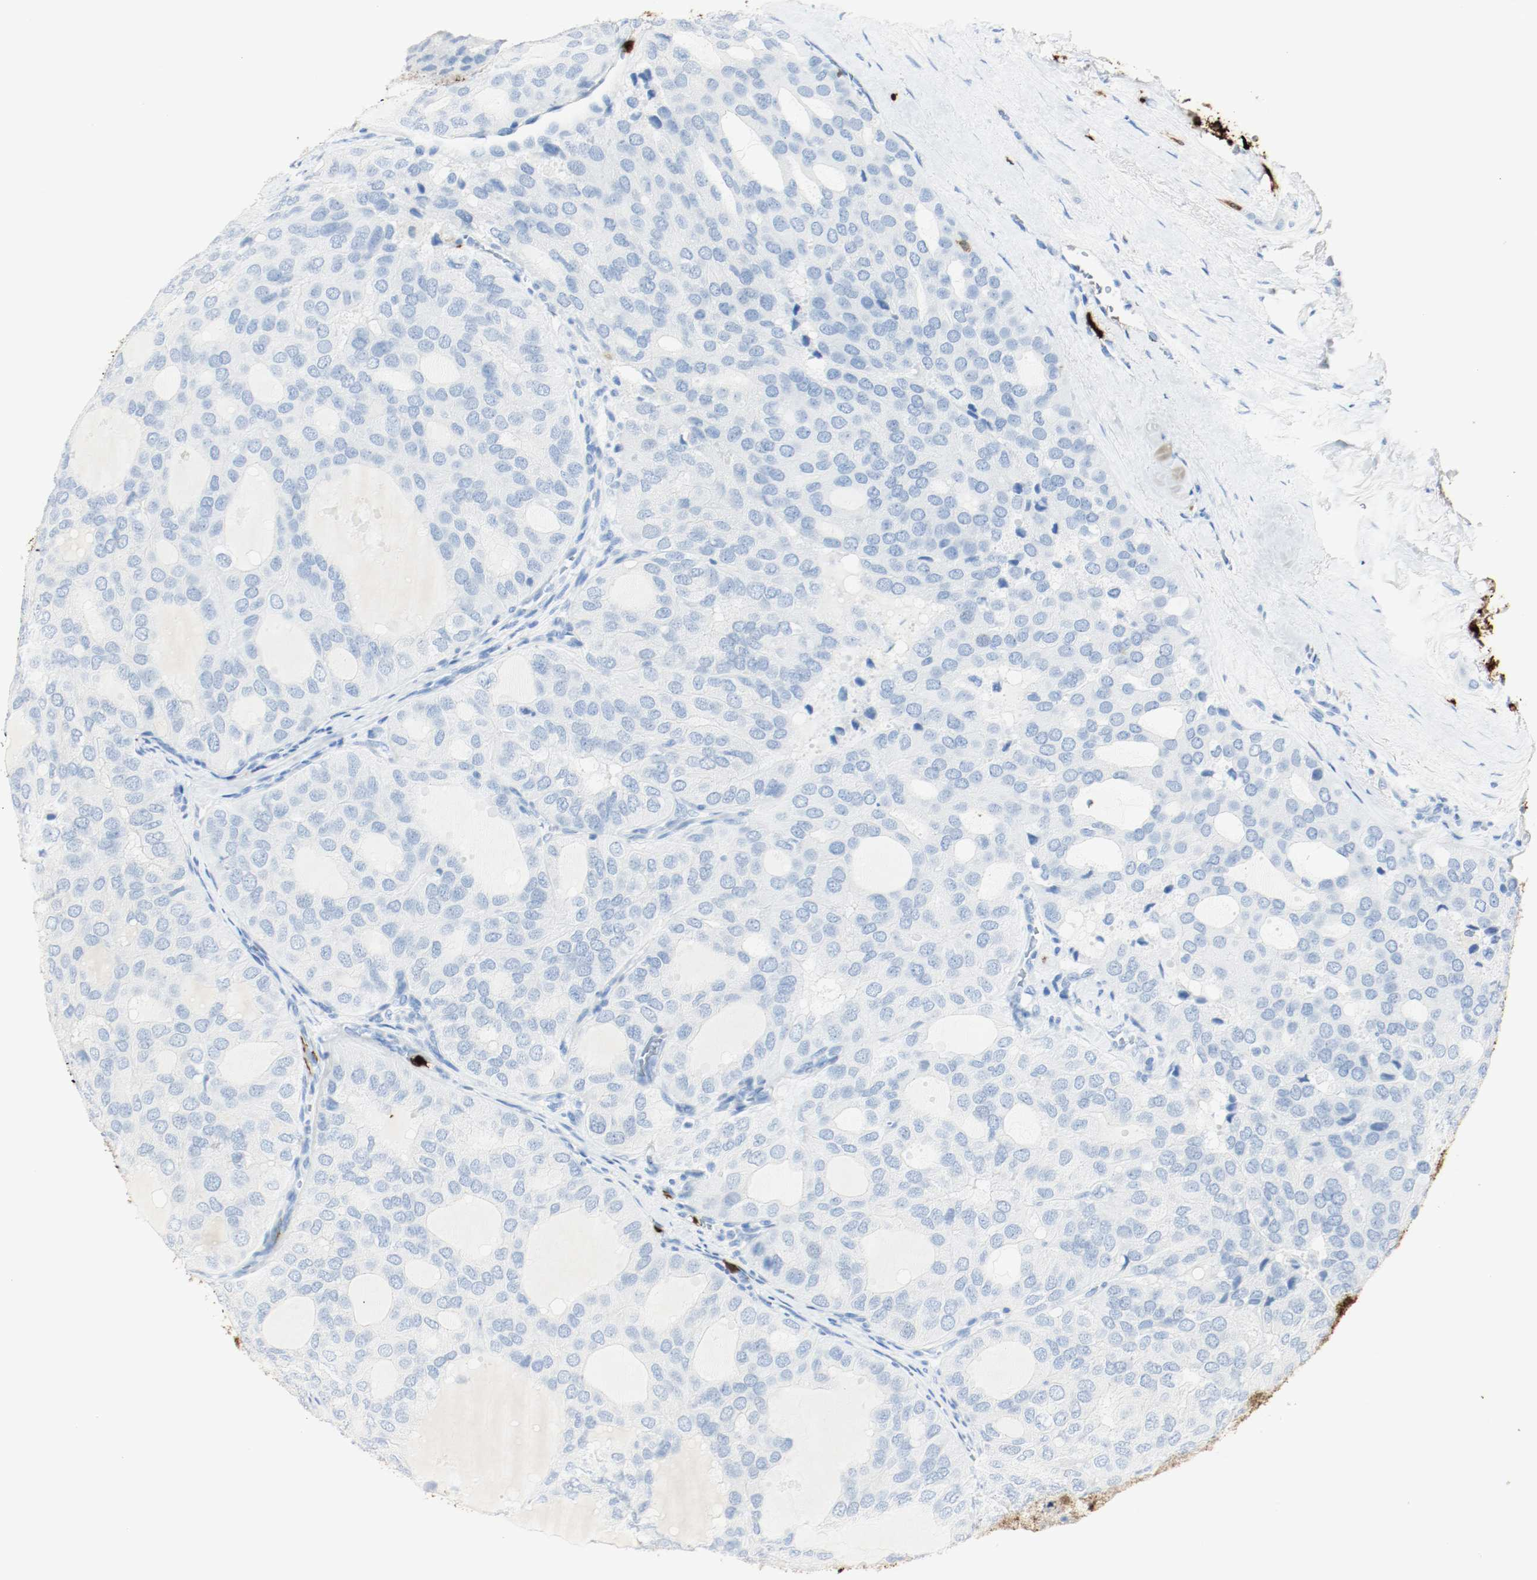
{"staining": {"intensity": "negative", "quantity": "none", "location": "none"}, "tissue": "thyroid cancer", "cell_type": "Tumor cells", "image_type": "cancer", "snomed": [{"axis": "morphology", "description": "Follicular adenoma carcinoma, NOS"}, {"axis": "topography", "description": "Thyroid gland"}], "caption": "An image of thyroid cancer stained for a protein displays no brown staining in tumor cells.", "gene": "S100A9", "patient": {"sex": "male", "age": 75}}